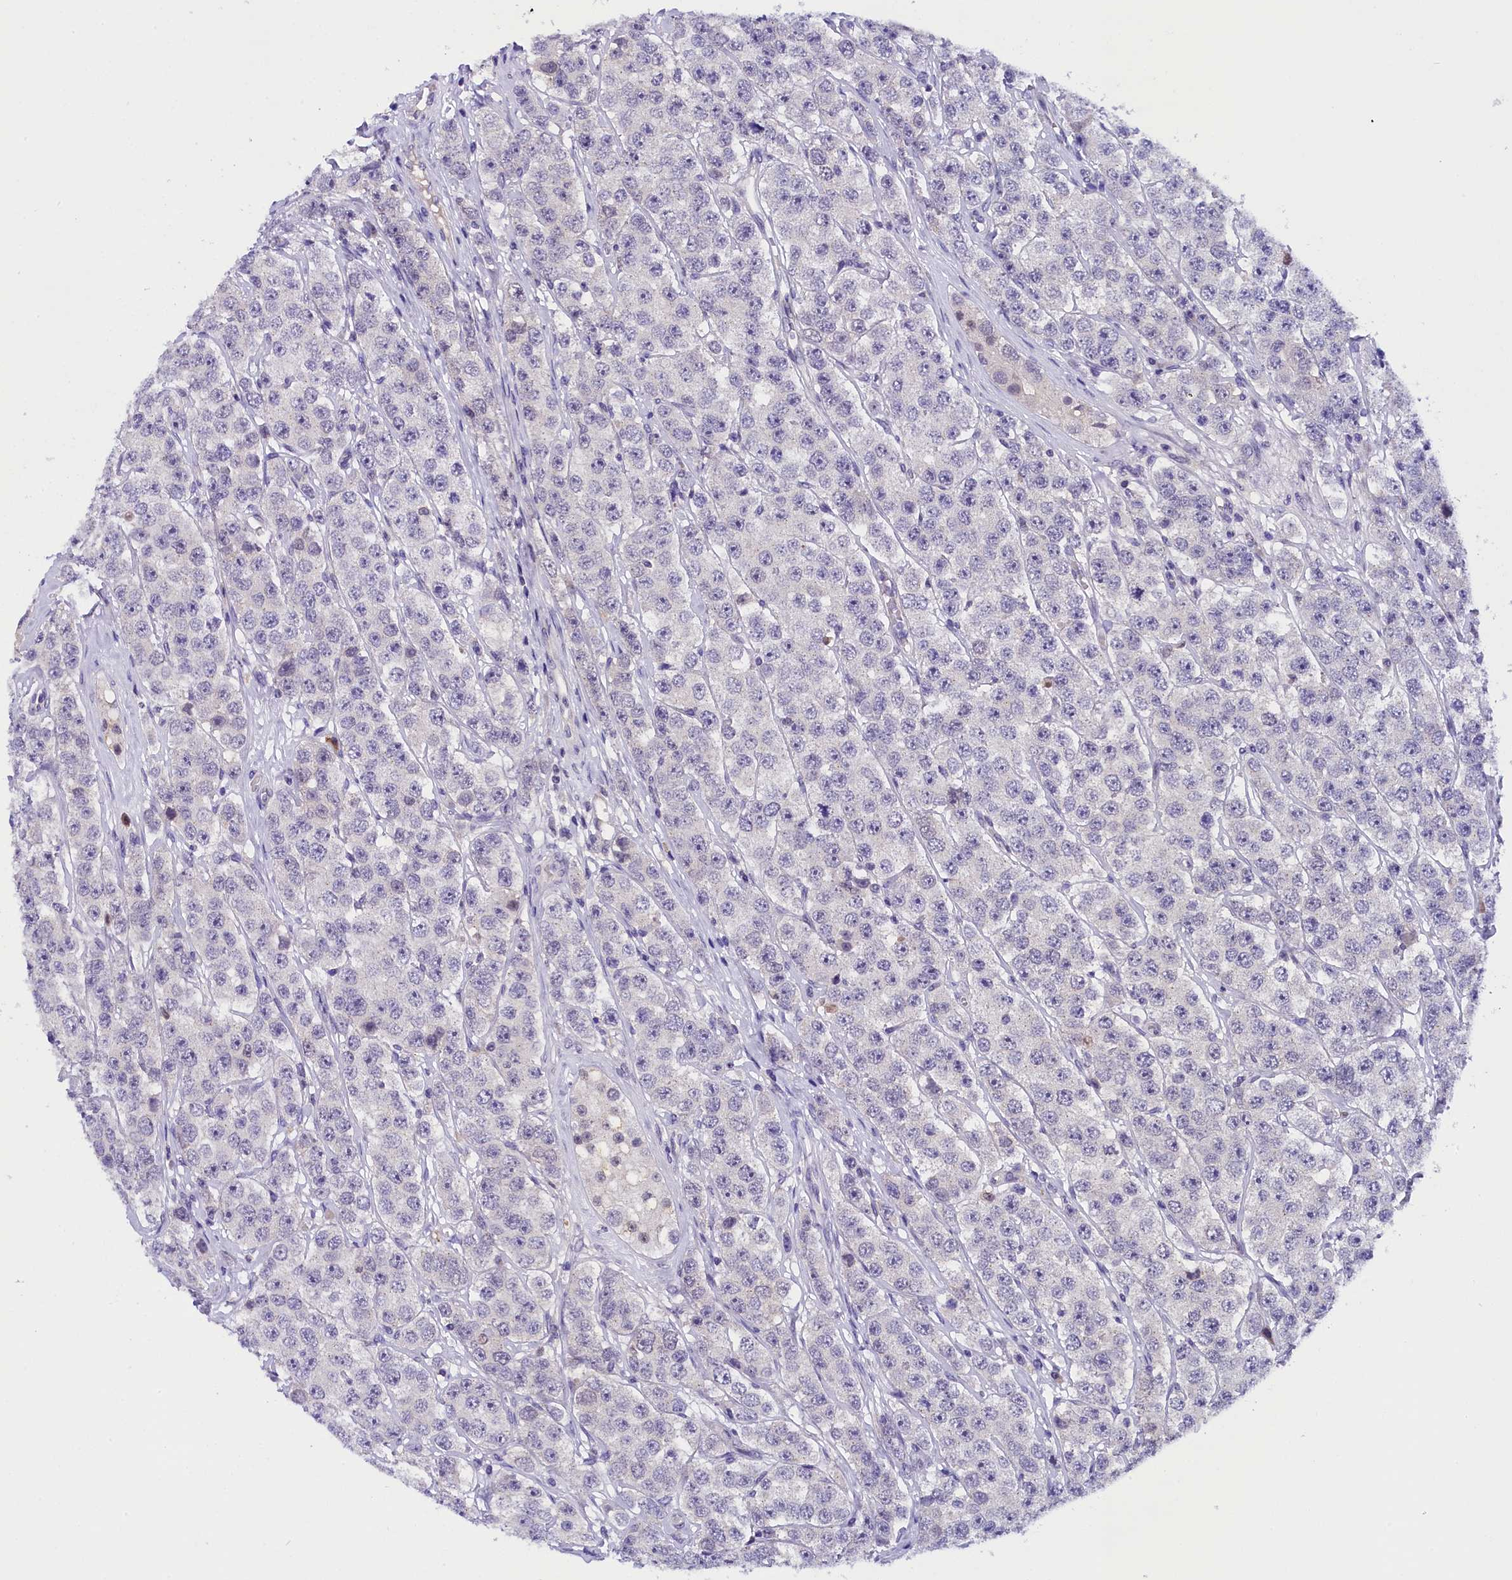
{"staining": {"intensity": "negative", "quantity": "none", "location": "none"}, "tissue": "testis cancer", "cell_type": "Tumor cells", "image_type": "cancer", "snomed": [{"axis": "morphology", "description": "Seminoma, NOS"}, {"axis": "topography", "description": "Testis"}], "caption": "Testis seminoma stained for a protein using immunohistochemistry shows no expression tumor cells.", "gene": "IQCN", "patient": {"sex": "male", "age": 28}}